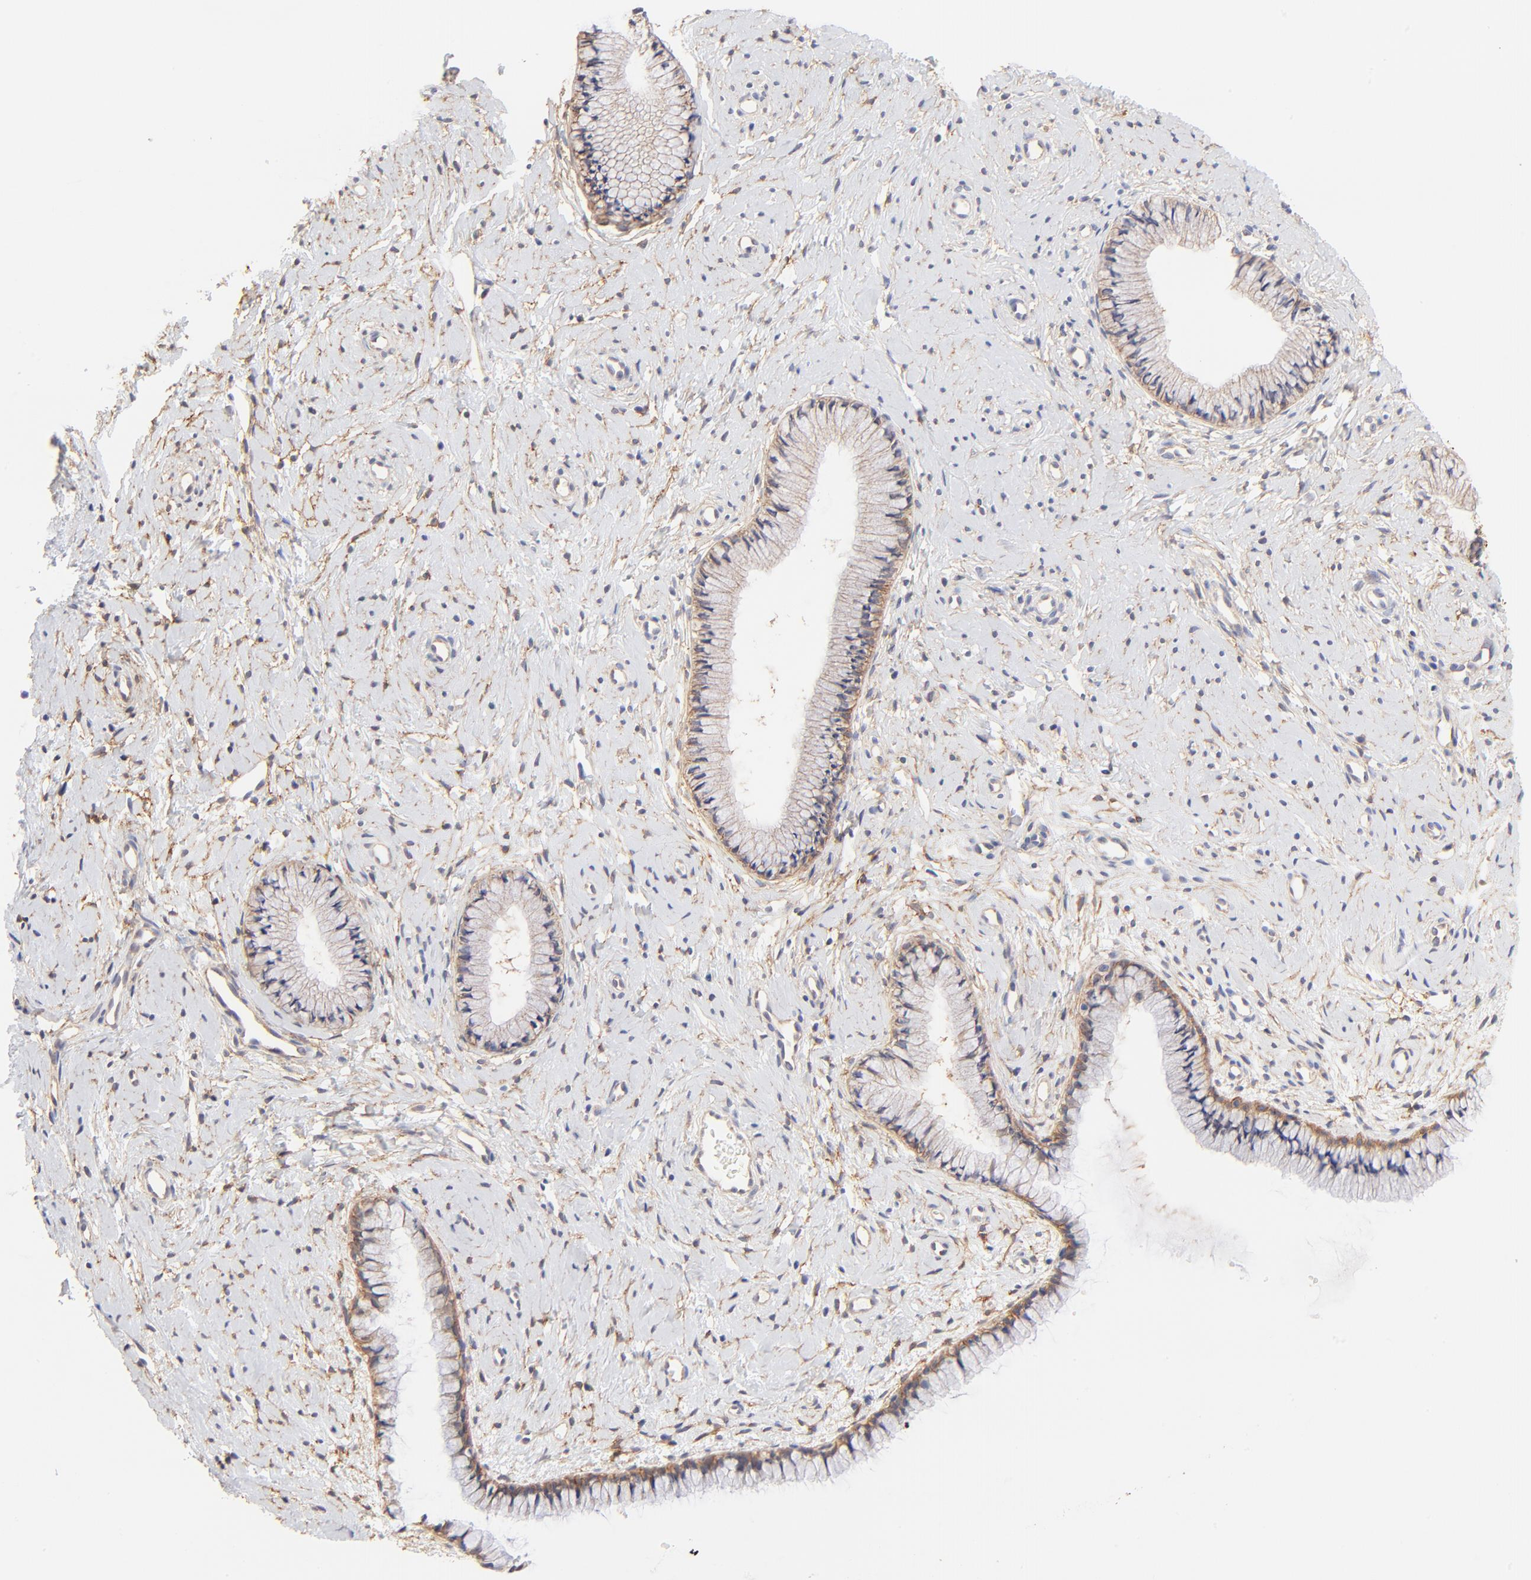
{"staining": {"intensity": "weak", "quantity": ">75%", "location": "cytoplasmic/membranous"}, "tissue": "cervix", "cell_type": "Glandular cells", "image_type": "normal", "snomed": [{"axis": "morphology", "description": "Normal tissue, NOS"}, {"axis": "topography", "description": "Cervix"}], "caption": "The image shows a brown stain indicating the presence of a protein in the cytoplasmic/membranous of glandular cells in cervix.", "gene": "PTK7", "patient": {"sex": "female", "age": 46}}